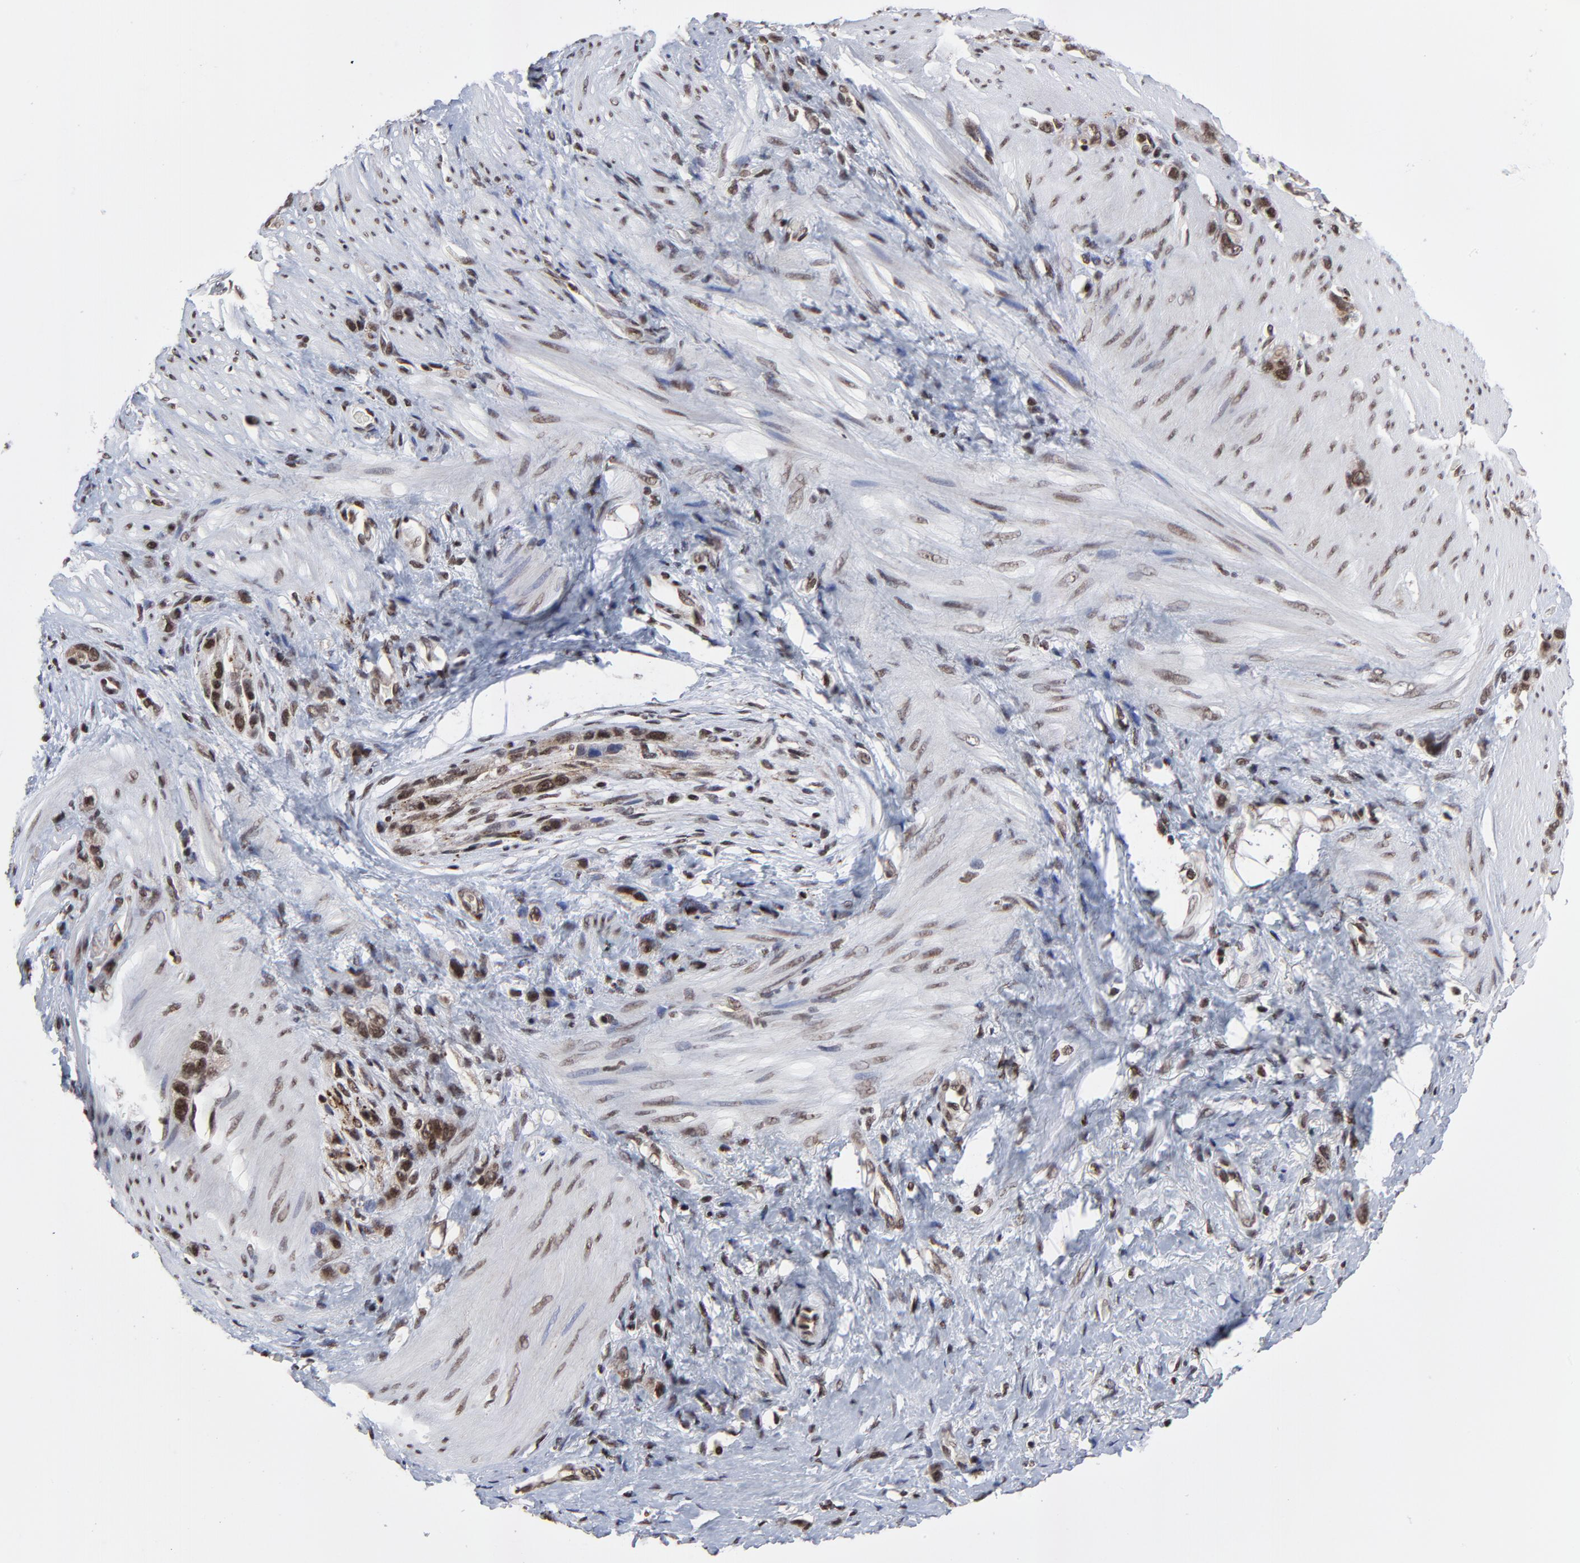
{"staining": {"intensity": "strong", "quantity": ">75%", "location": "cytoplasmic/membranous,nuclear"}, "tissue": "stomach cancer", "cell_type": "Tumor cells", "image_type": "cancer", "snomed": [{"axis": "morphology", "description": "Normal tissue, NOS"}, {"axis": "morphology", "description": "Adenocarcinoma, NOS"}, {"axis": "morphology", "description": "Adenocarcinoma, High grade"}, {"axis": "topography", "description": "Stomach, upper"}, {"axis": "topography", "description": "Stomach"}], "caption": "DAB immunohistochemical staining of human stomach adenocarcinoma (high-grade) demonstrates strong cytoplasmic/membranous and nuclear protein expression in approximately >75% of tumor cells.", "gene": "ZNF777", "patient": {"sex": "female", "age": 65}}